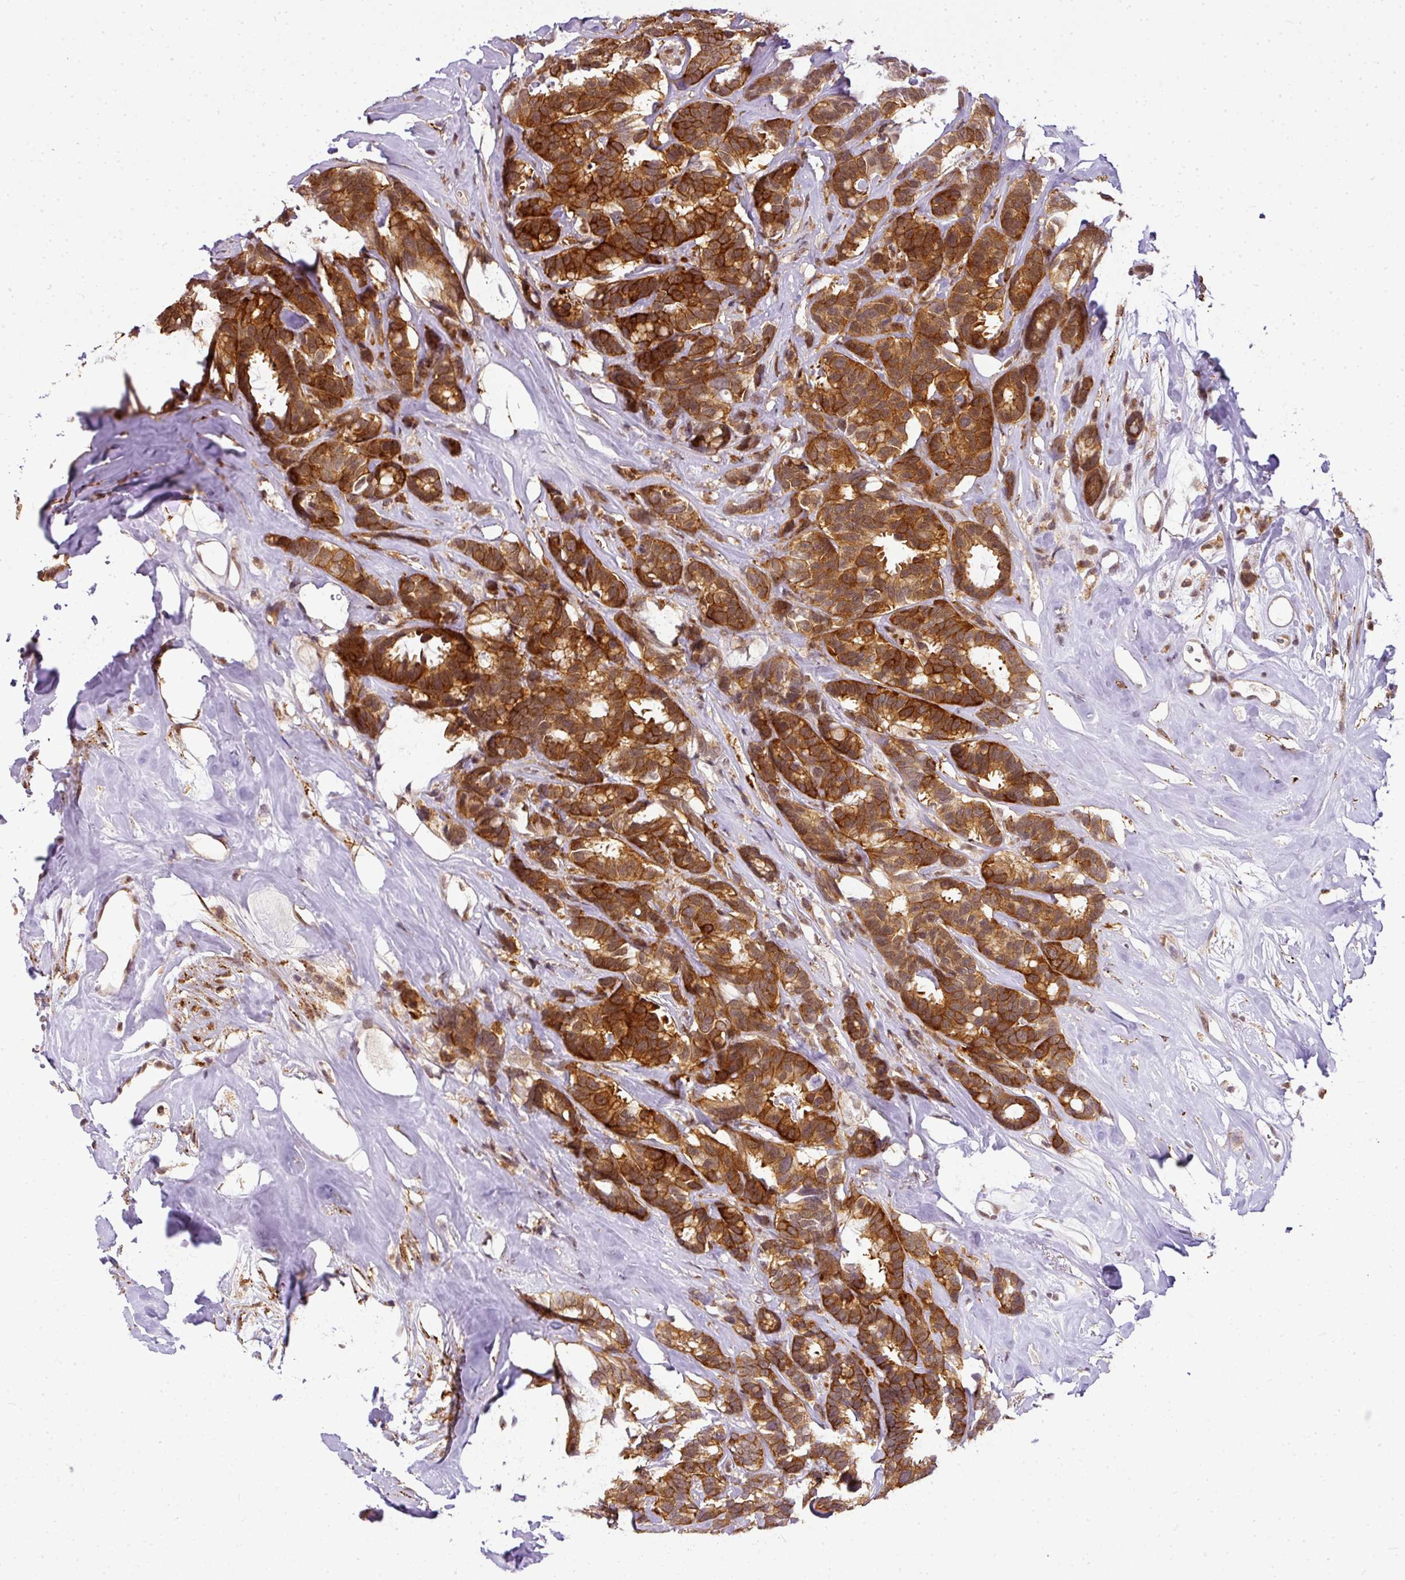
{"staining": {"intensity": "strong", "quantity": ">75%", "location": "cytoplasmic/membranous"}, "tissue": "breast cancer", "cell_type": "Tumor cells", "image_type": "cancer", "snomed": [{"axis": "morphology", "description": "Duct carcinoma"}, {"axis": "topography", "description": "Breast"}], "caption": "Immunohistochemical staining of human breast cancer (invasive ductal carcinoma) displays high levels of strong cytoplasmic/membranous expression in about >75% of tumor cells.", "gene": "C1orf226", "patient": {"sex": "female", "age": 87}}